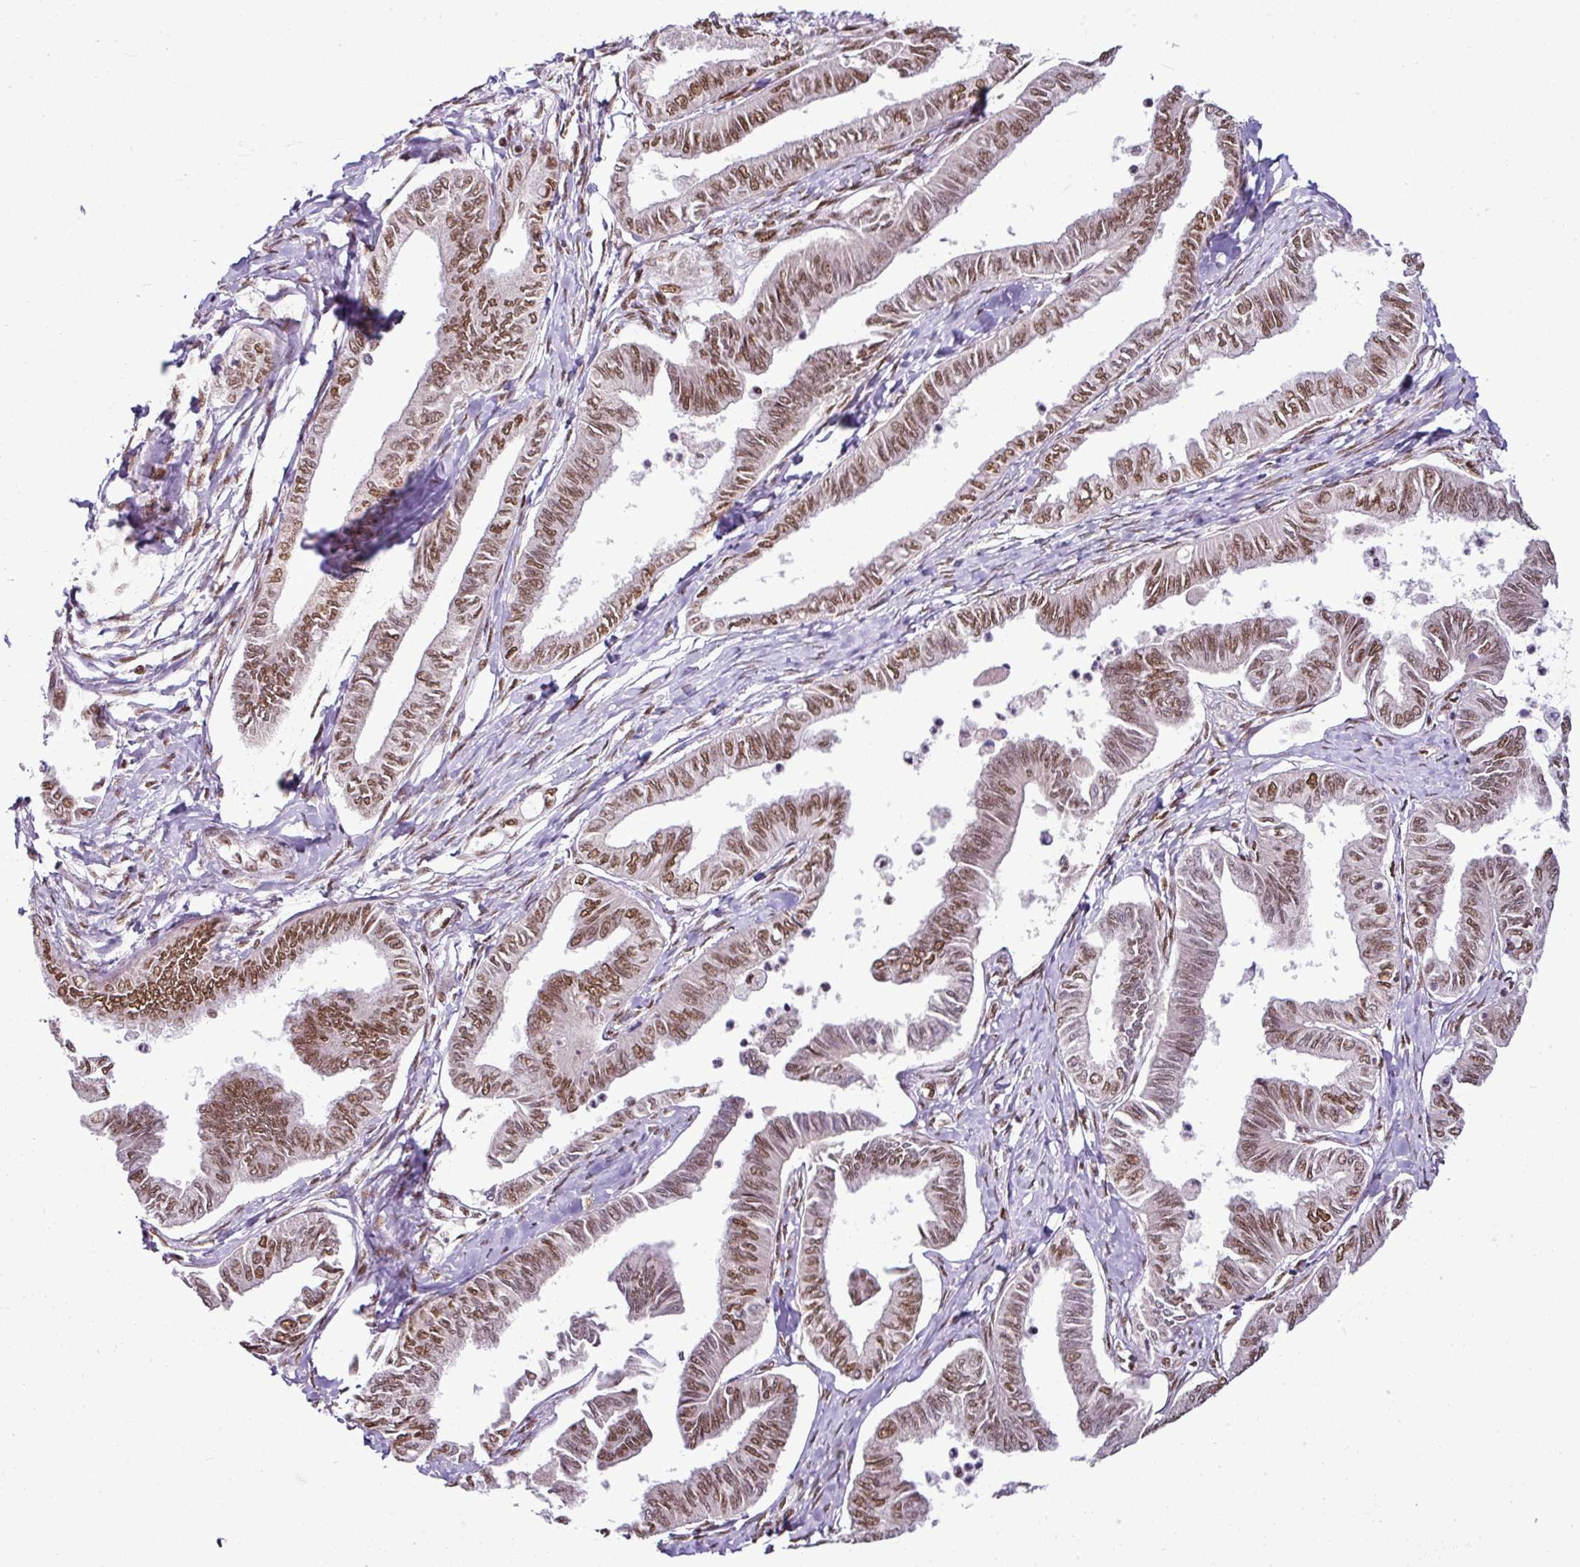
{"staining": {"intensity": "moderate", "quantity": ">75%", "location": "nuclear"}, "tissue": "ovarian cancer", "cell_type": "Tumor cells", "image_type": "cancer", "snomed": [{"axis": "morphology", "description": "Carcinoma, endometroid"}, {"axis": "topography", "description": "Ovary"}], "caption": "Protein staining displays moderate nuclear expression in approximately >75% of tumor cells in ovarian cancer. Nuclei are stained in blue.", "gene": "PGAP4", "patient": {"sex": "female", "age": 70}}